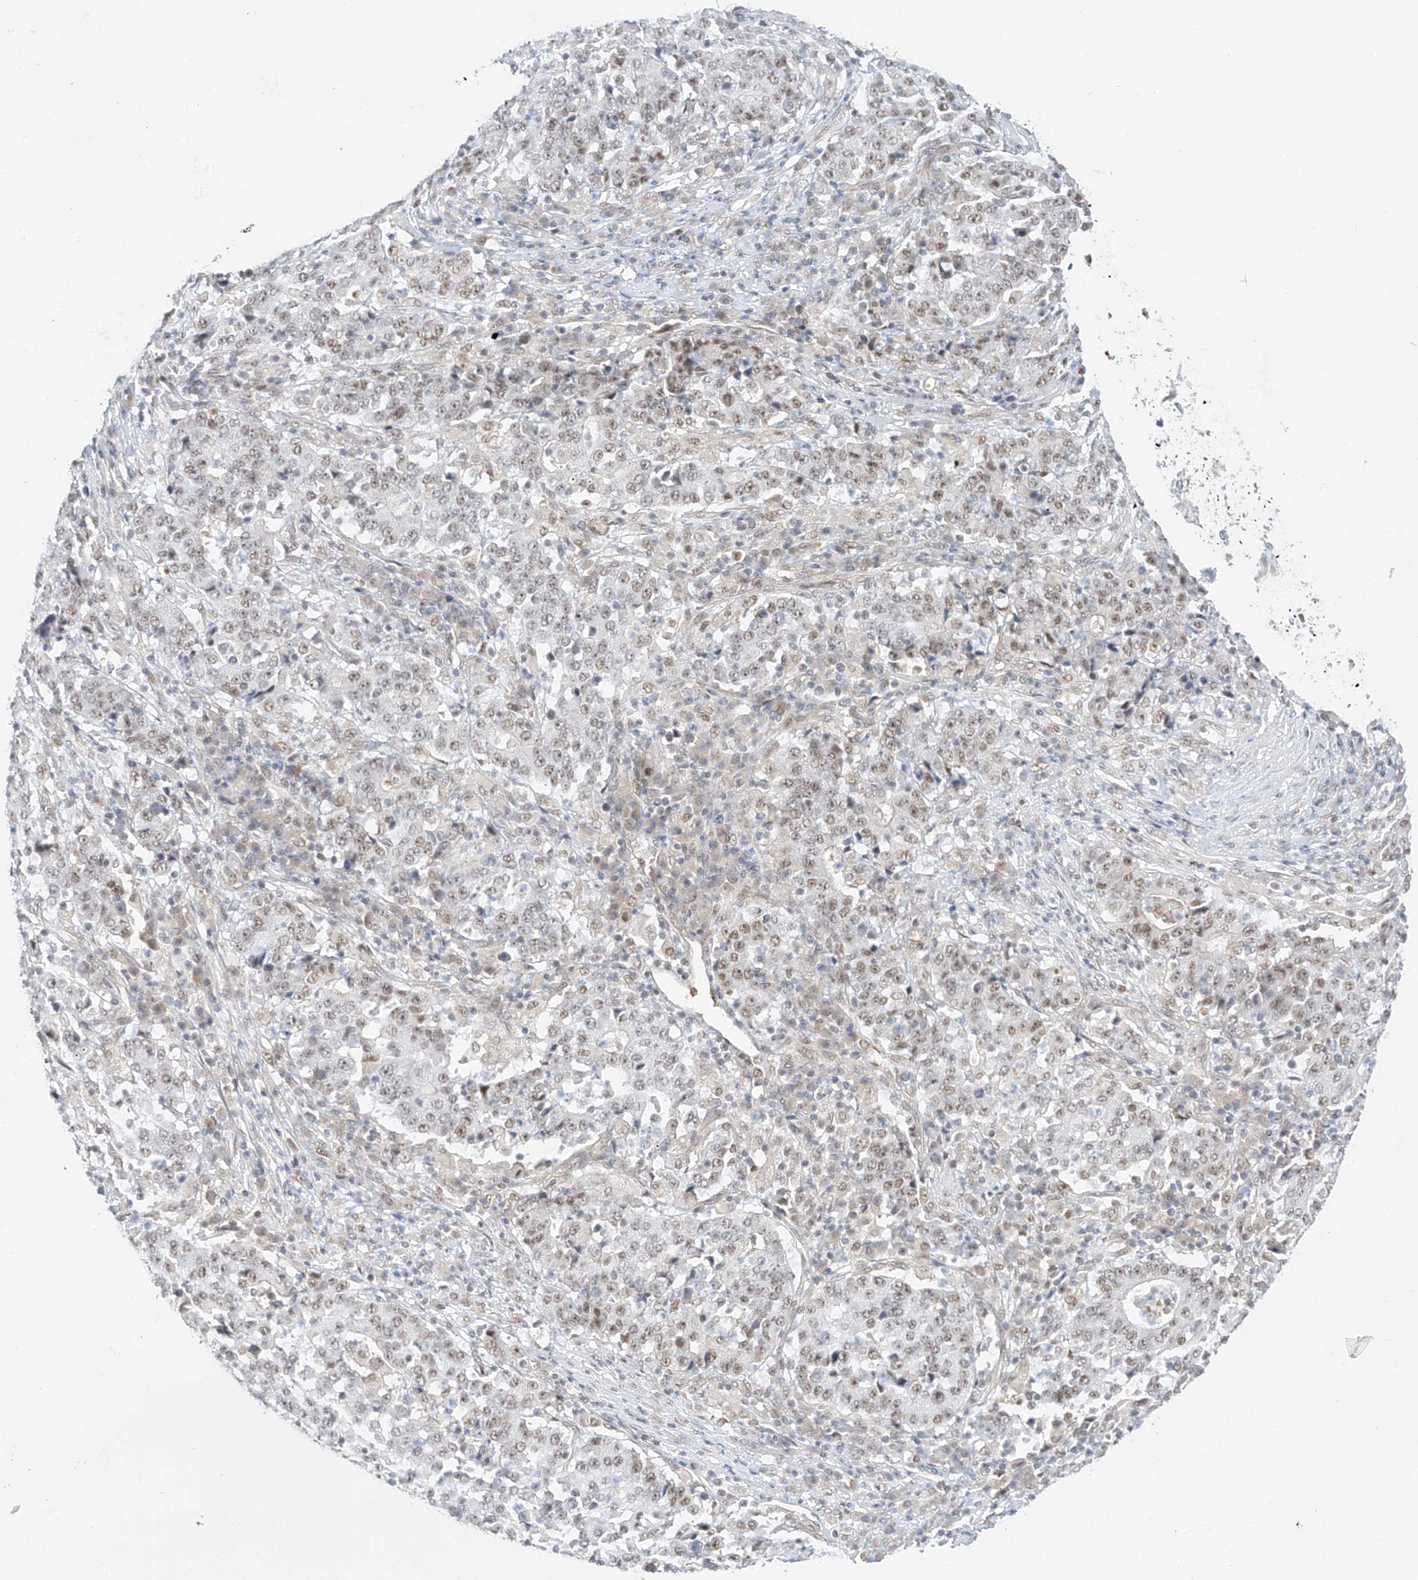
{"staining": {"intensity": "weak", "quantity": ">75%", "location": "nuclear"}, "tissue": "stomach cancer", "cell_type": "Tumor cells", "image_type": "cancer", "snomed": [{"axis": "morphology", "description": "Adenocarcinoma, NOS"}, {"axis": "topography", "description": "Stomach"}], "caption": "Protein expression analysis of stomach cancer demonstrates weak nuclear expression in approximately >75% of tumor cells.", "gene": "POGK", "patient": {"sex": "male", "age": 59}}